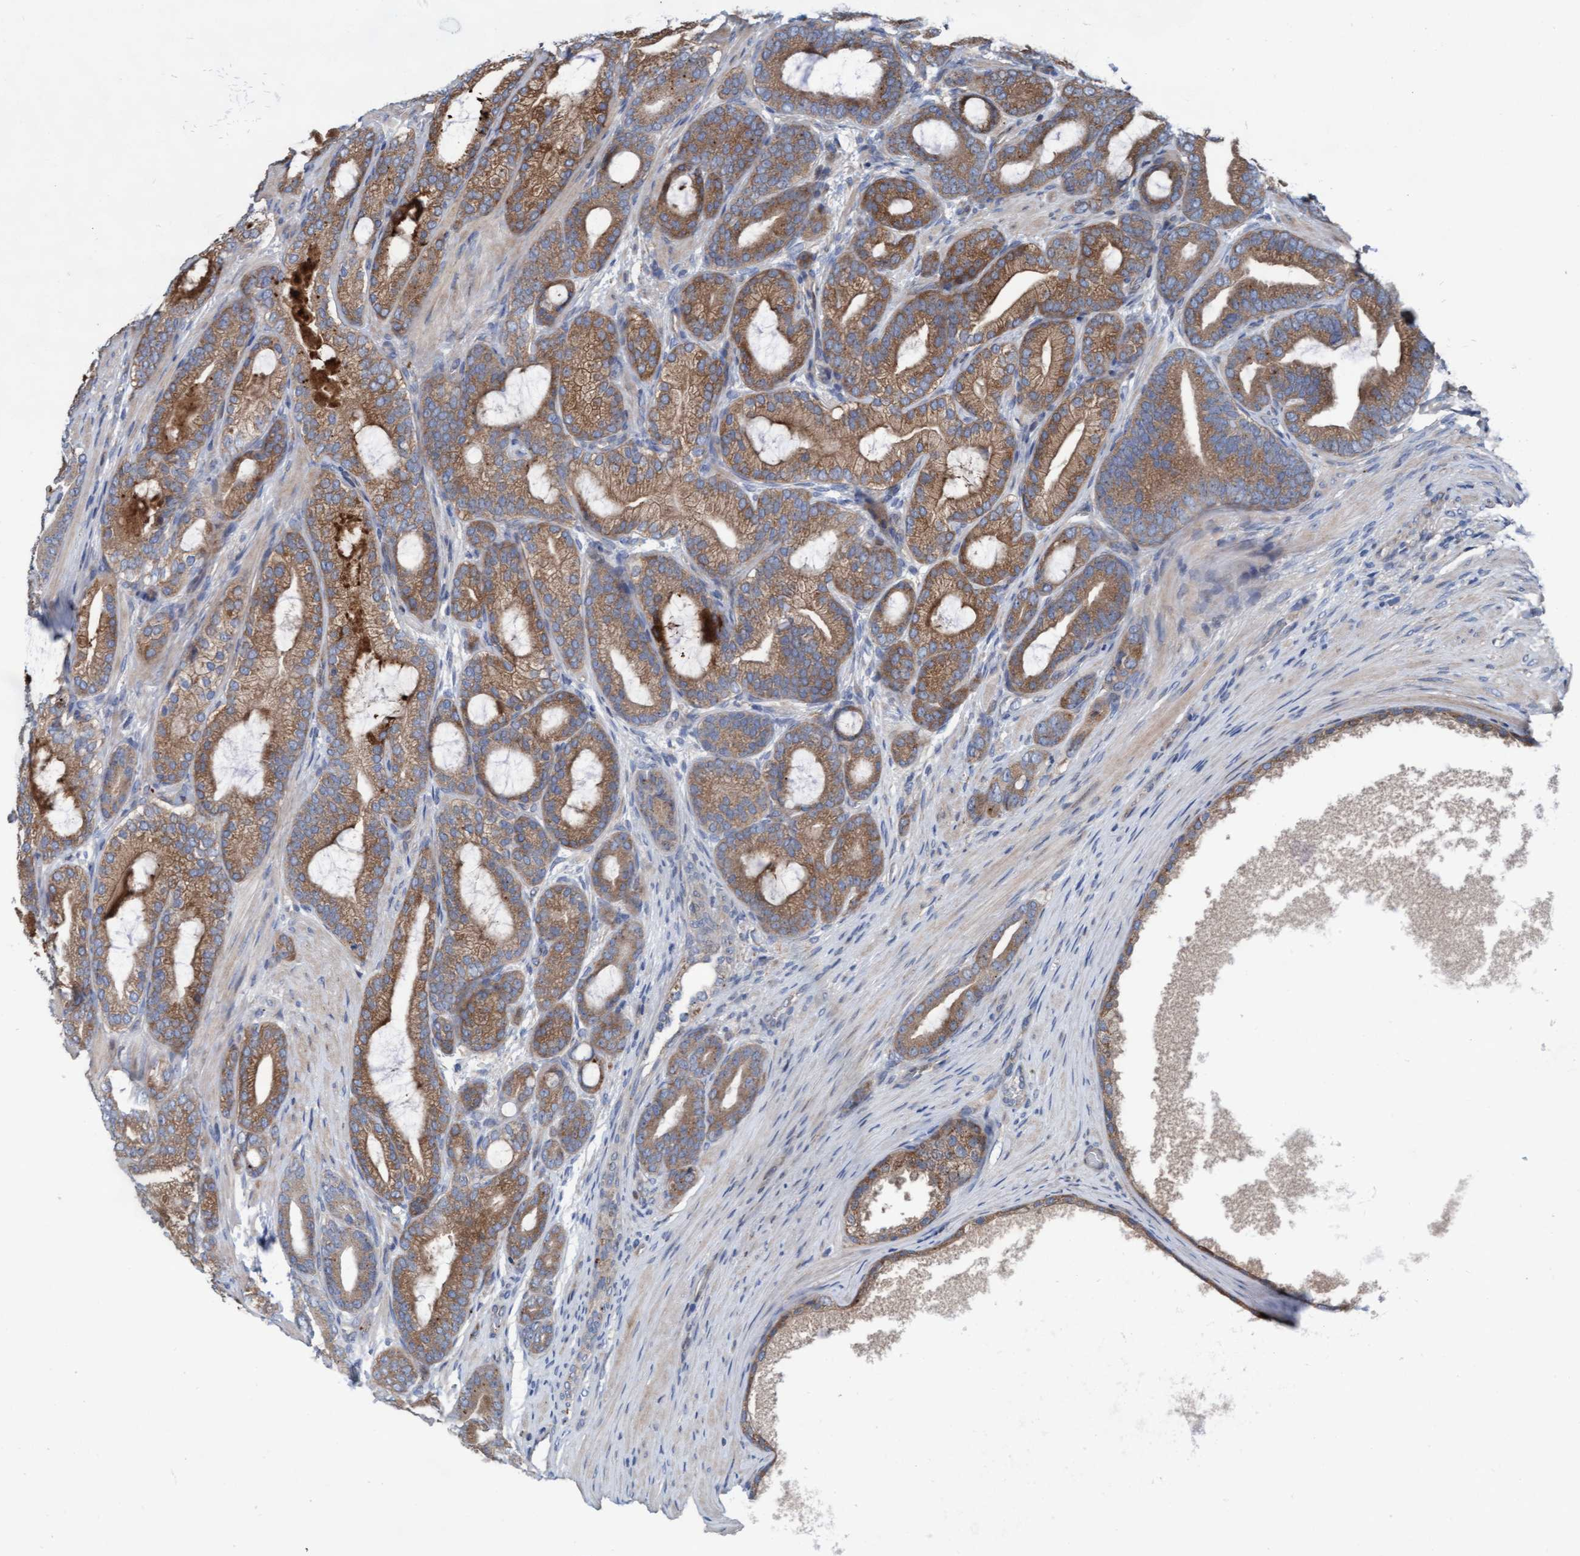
{"staining": {"intensity": "moderate", "quantity": ">75%", "location": "cytoplasmic/membranous"}, "tissue": "prostate cancer", "cell_type": "Tumor cells", "image_type": "cancer", "snomed": [{"axis": "morphology", "description": "Adenocarcinoma, High grade"}, {"axis": "topography", "description": "Prostate"}], "caption": "Human prostate cancer (high-grade adenocarcinoma) stained with a protein marker reveals moderate staining in tumor cells.", "gene": "KLHL26", "patient": {"sex": "male", "age": 60}}